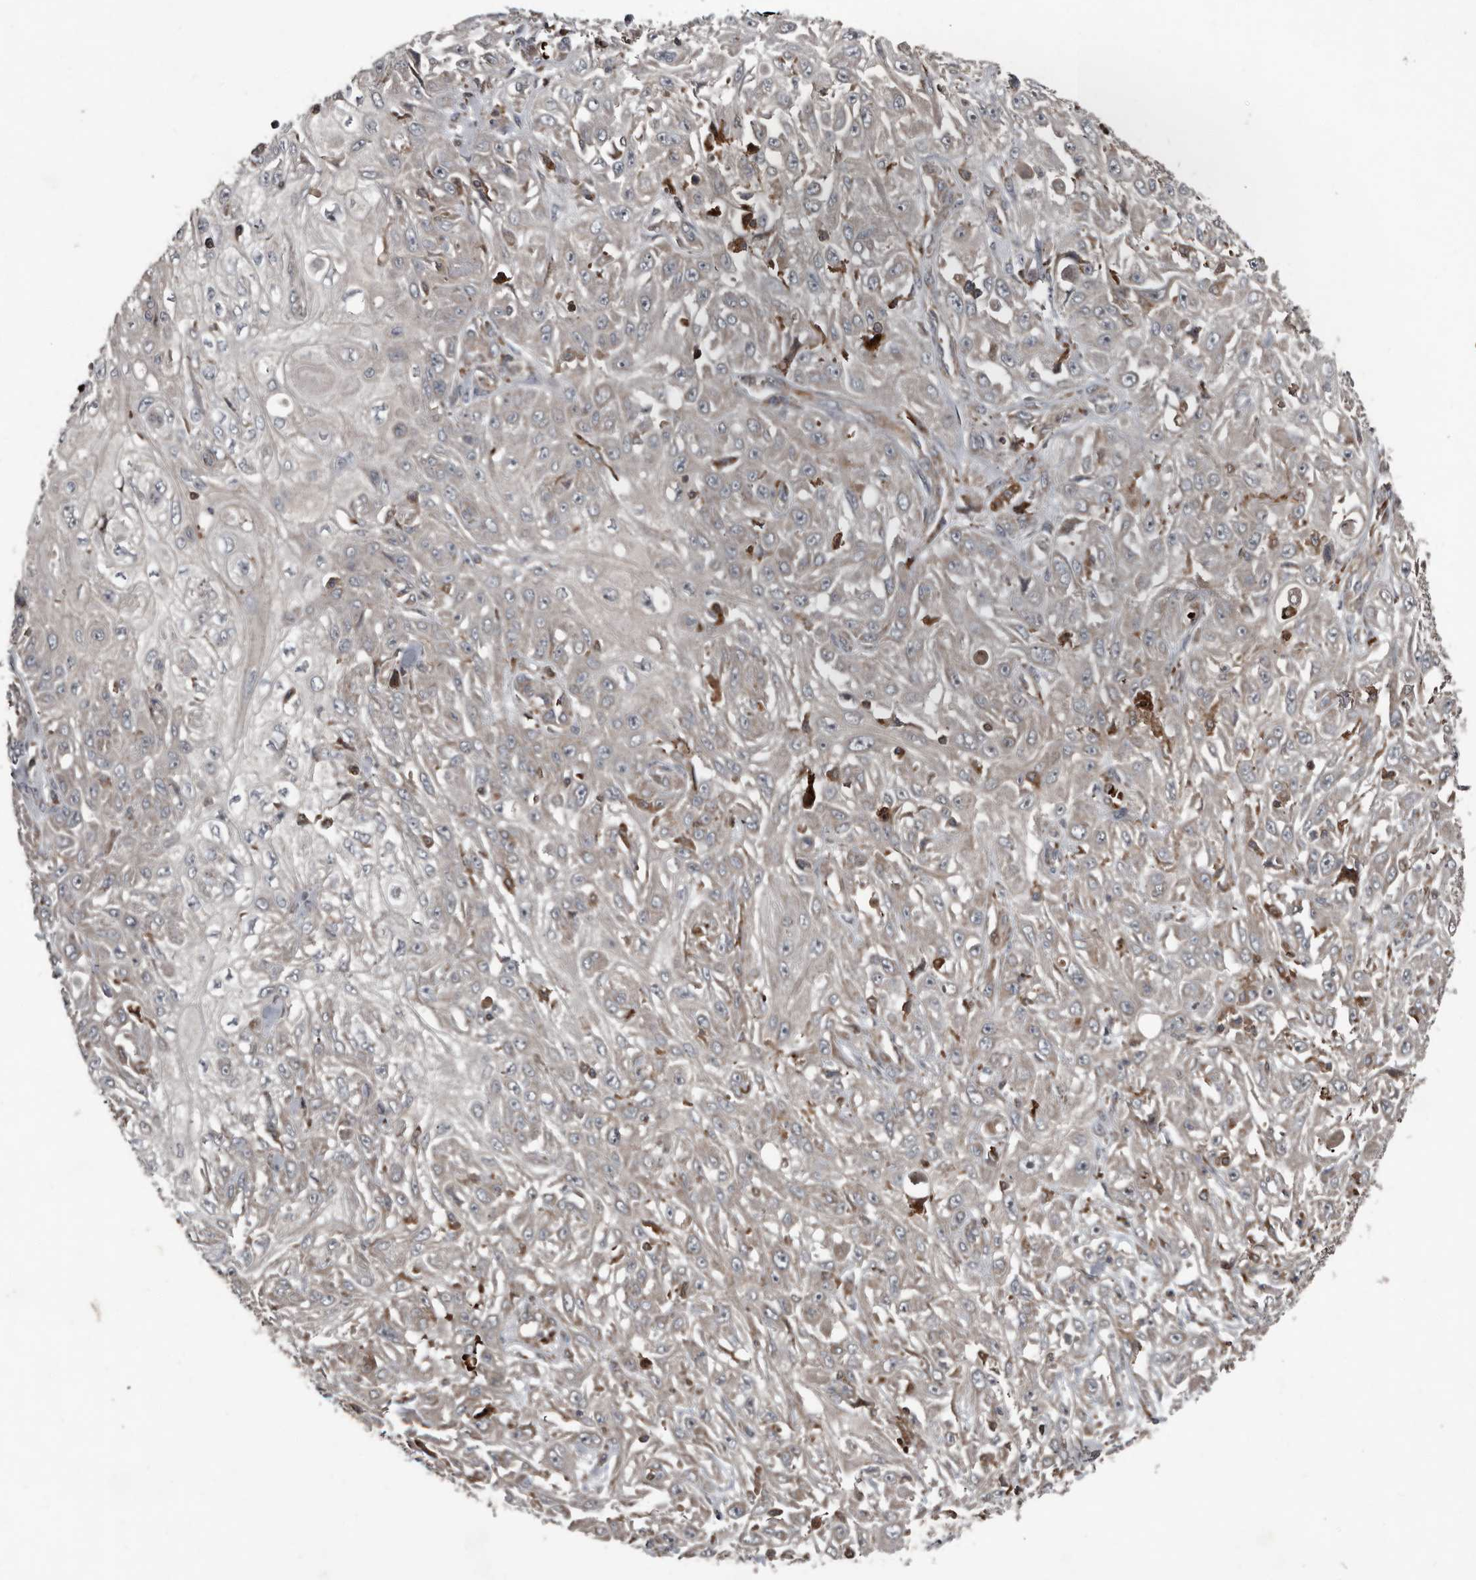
{"staining": {"intensity": "negative", "quantity": "none", "location": "none"}, "tissue": "skin cancer", "cell_type": "Tumor cells", "image_type": "cancer", "snomed": [{"axis": "morphology", "description": "Squamous cell carcinoma, NOS"}, {"axis": "morphology", "description": "Squamous cell carcinoma, metastatic, NOS"}, {"axis": "topography", "description": "Skin"}, {"axis": "topography", "description": "Lymph node"}], "caption": "A photomicrograph of human skin squamous cell carcinoma is negative for staining in tumor cells. (Immunohistochemistry (ihc), brightfield microscopy, high magnification).", "gene": "FBXO31", "patient": {"sex": "male", "age": 75}}